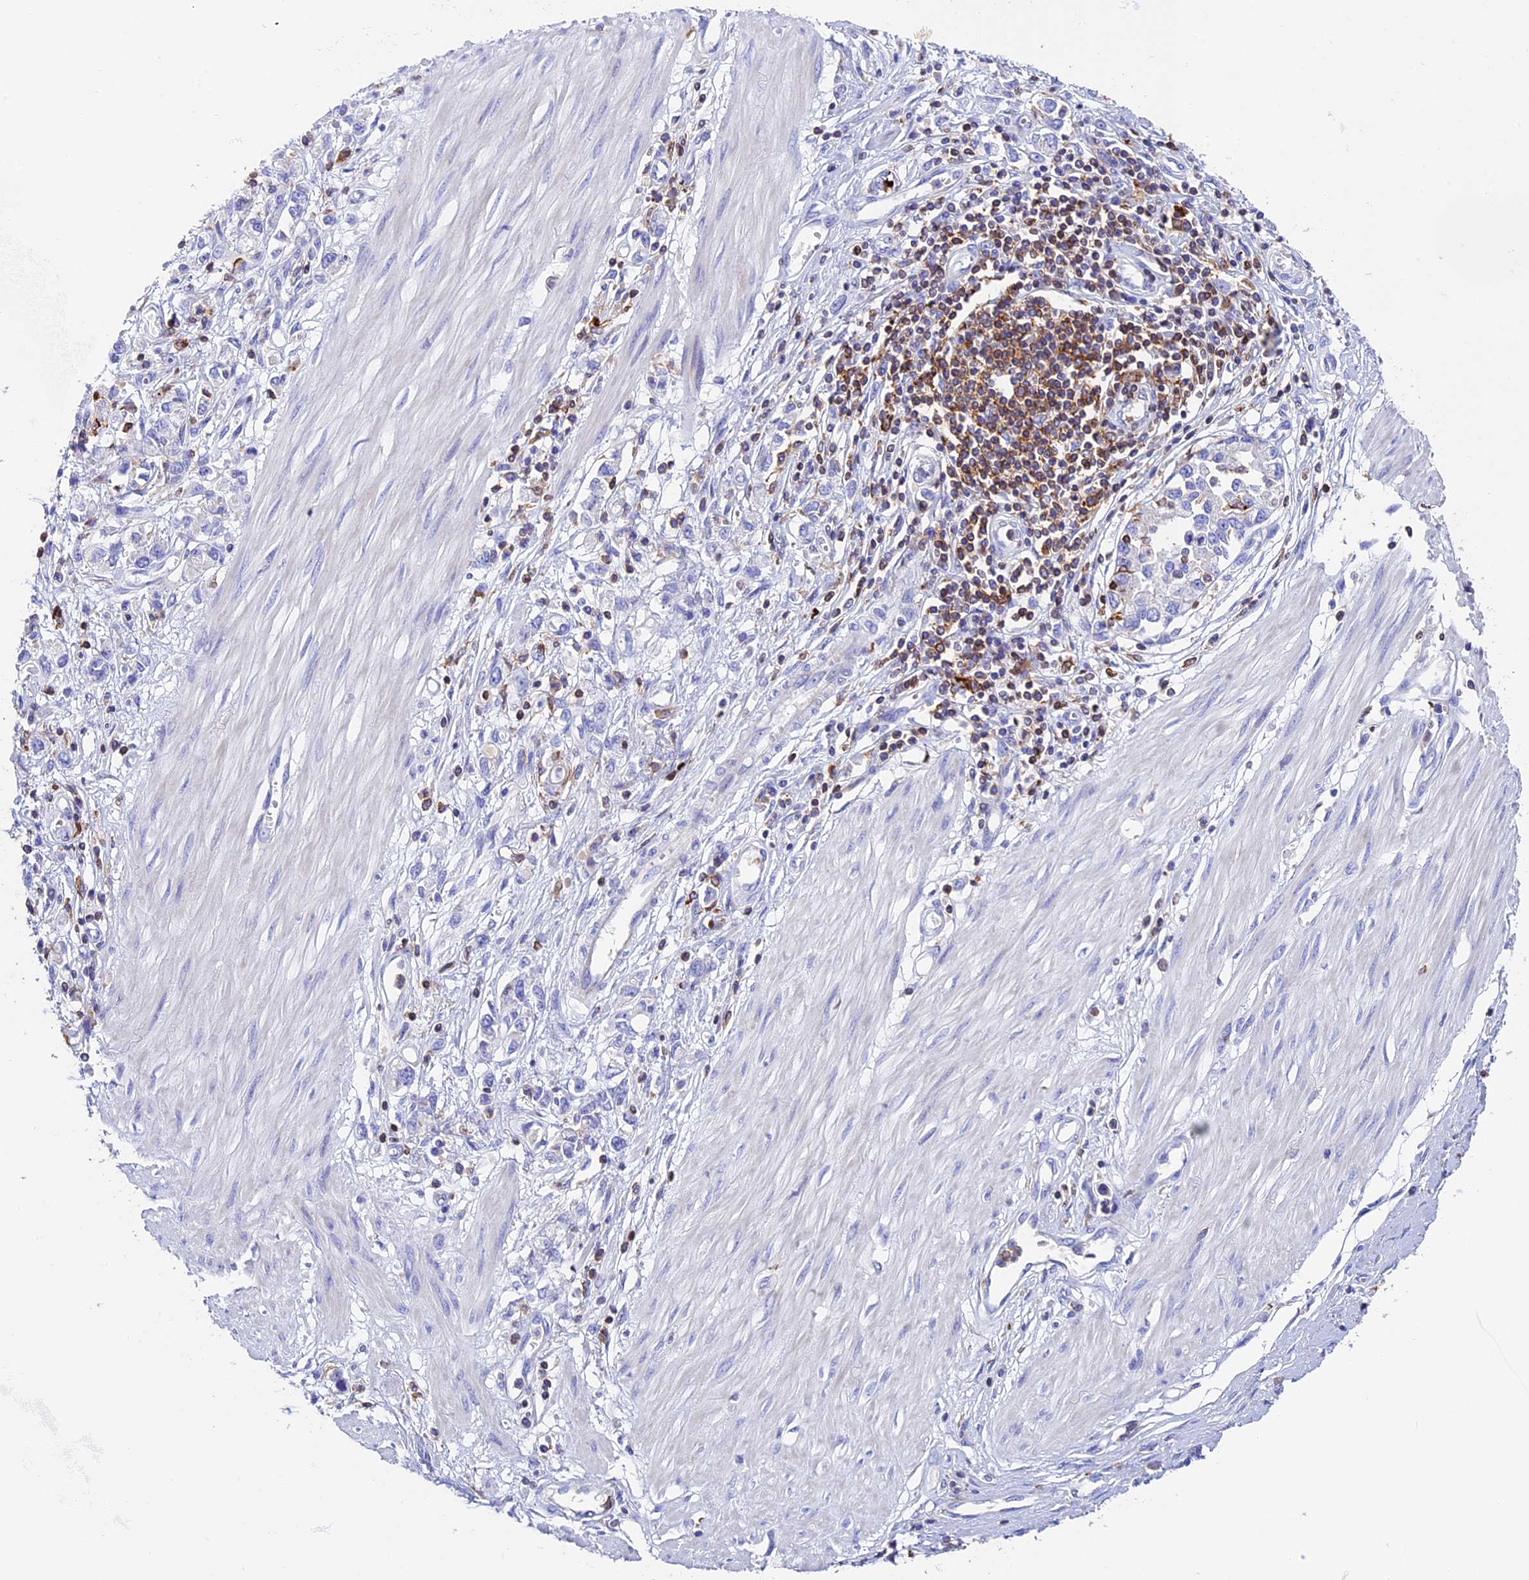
{"staining": {"intensity": "negative", "quantity": "none", "location": "none"}, "tissue": "stomach cancer", "cell_type": "Tumor cells", "image_type": "cancer", "snomed": [{"axis": "morphology", "description": "Adenocarcinoma, NOS"}, {"axis": "topography", "description": "Stomach"}], "caption": "DAB (3,3'-diaminobenzidine) immunohistochemical staining of human stomach adenocarcinoma demonstrates no significant expression in tumor cells.", "gene": "ADAT1", "patient": {"sex": "female", "age": 76}}